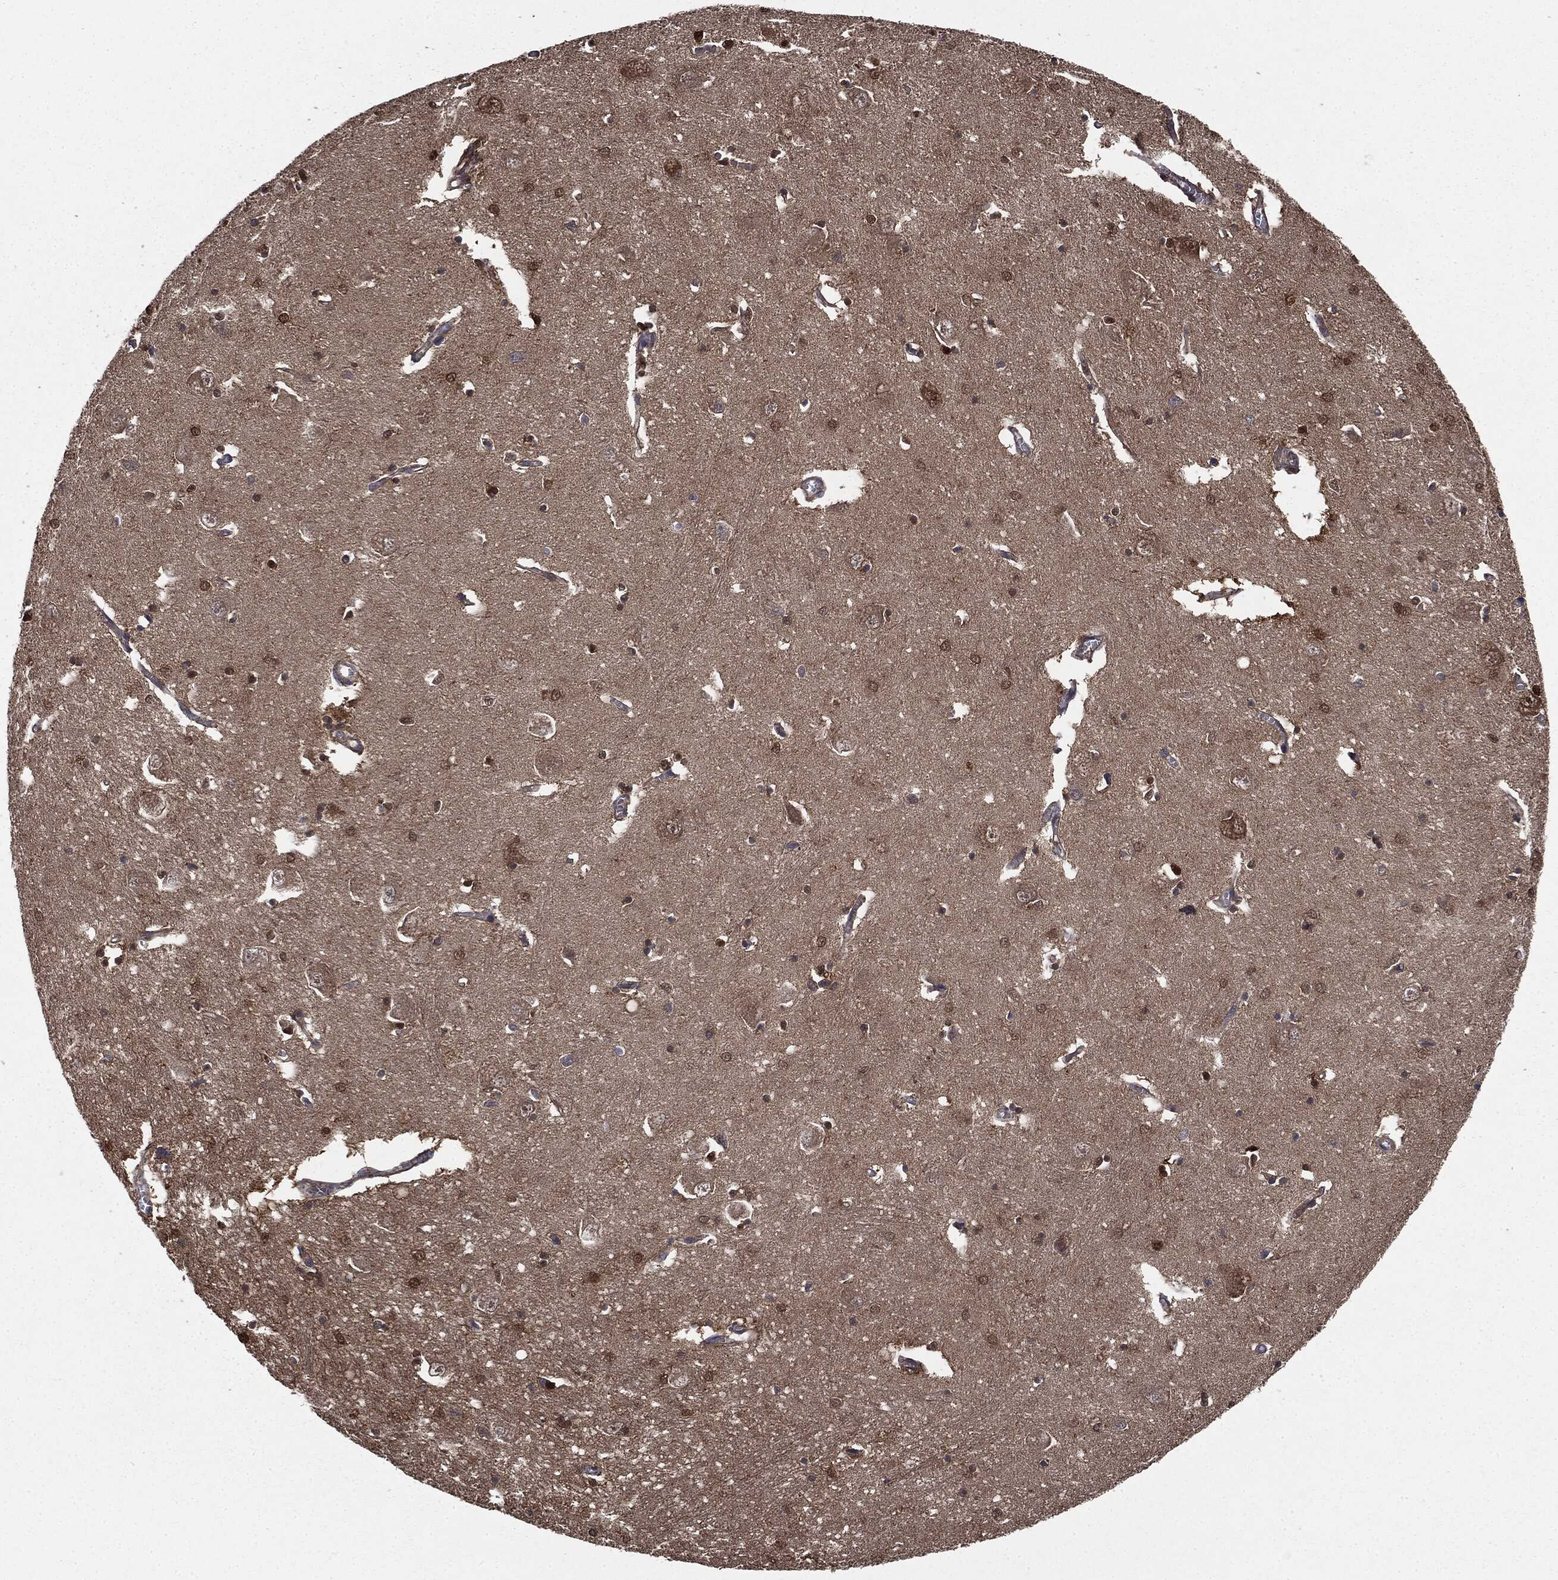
{"staining": {"intensity": "moderate", "quantity": "<25%", "location": "cytoplasmic/membranous"}, "tissue": "caudate", "cell_type": "Glial cells", "image_type": "normal", "snomed": [{"axis": "morphology", "description": "Normal tissue, NOS"}, {"axis": "topography", "description": "Lateral ventricle wall"}], "caption": "High-magnification brightfield microscopy of unremarkable caudate stained with DAB (3,3'-diaminobenzidine) (brown) and counterstained with hematoxylin (blue). glial cells exhibit moderate cytoplasmic/membranous positivity is appreciated in about<25% of cells. The staining is performed using DAB (3,3'-diaminobenzidine) brown chromogen to label protein expression. The nuclei are counter-stained blue using hematoxylin.", "gene": "PLOD3", "patient": {"sex": "male", "age": 54}}